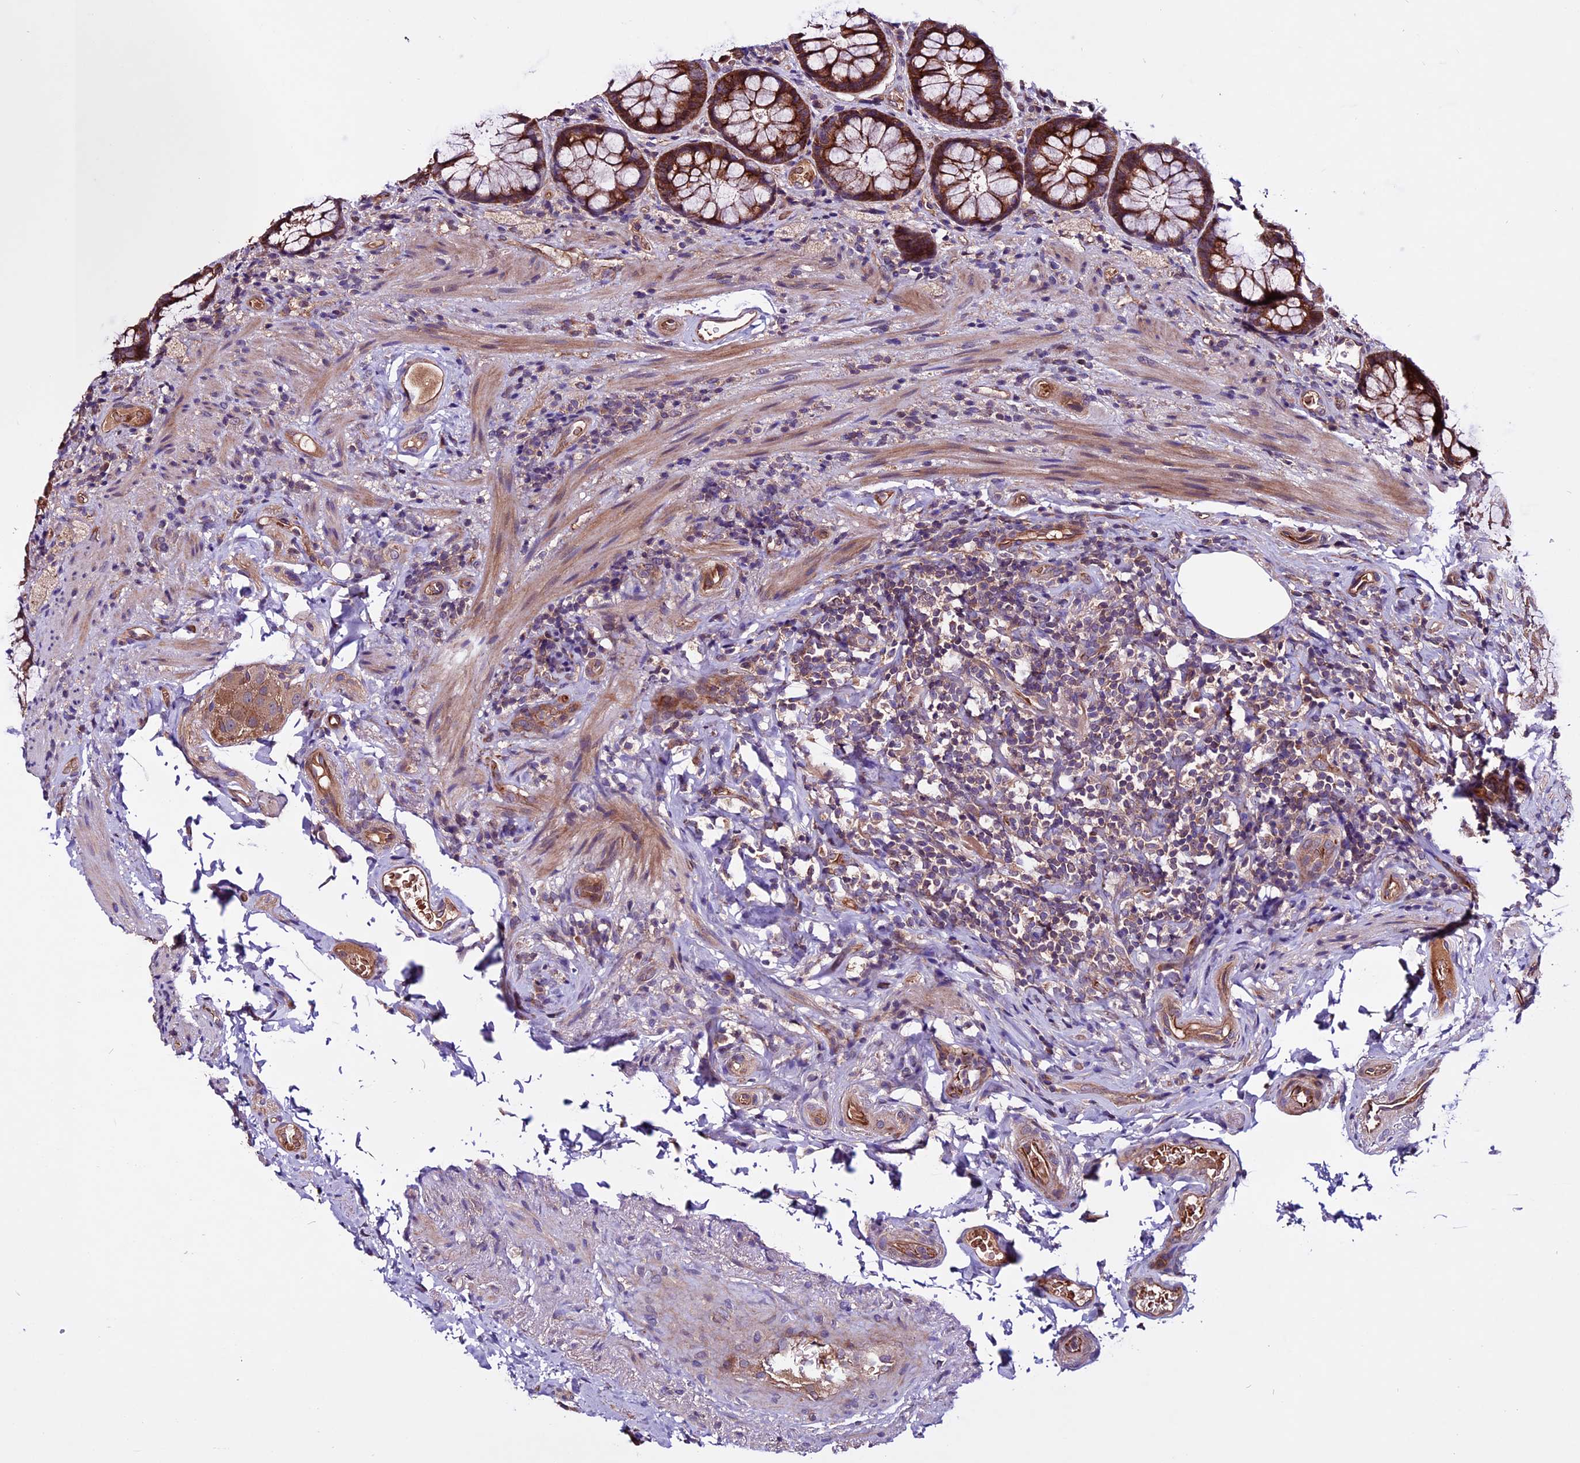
{"staining": {"intensity": "strong", "quantity": ">75%", "location": "cytoplasmic/membranous"}, "tissue": "rectum", "cell_type": "Glandular cells", "image_type": "normal", "snomed": [{"axis": "morphology", "description": "Normal tissue, NOS"}, {"axis": "topography", "description": "Rectum"}], "caption": "Human rectum stained with a brown dye shows strong cytoplasmic/membranous positive positivity in about >75% of glandular cells.", "gene": "RINL", "patient": {"sex": "male", "age": 83}}